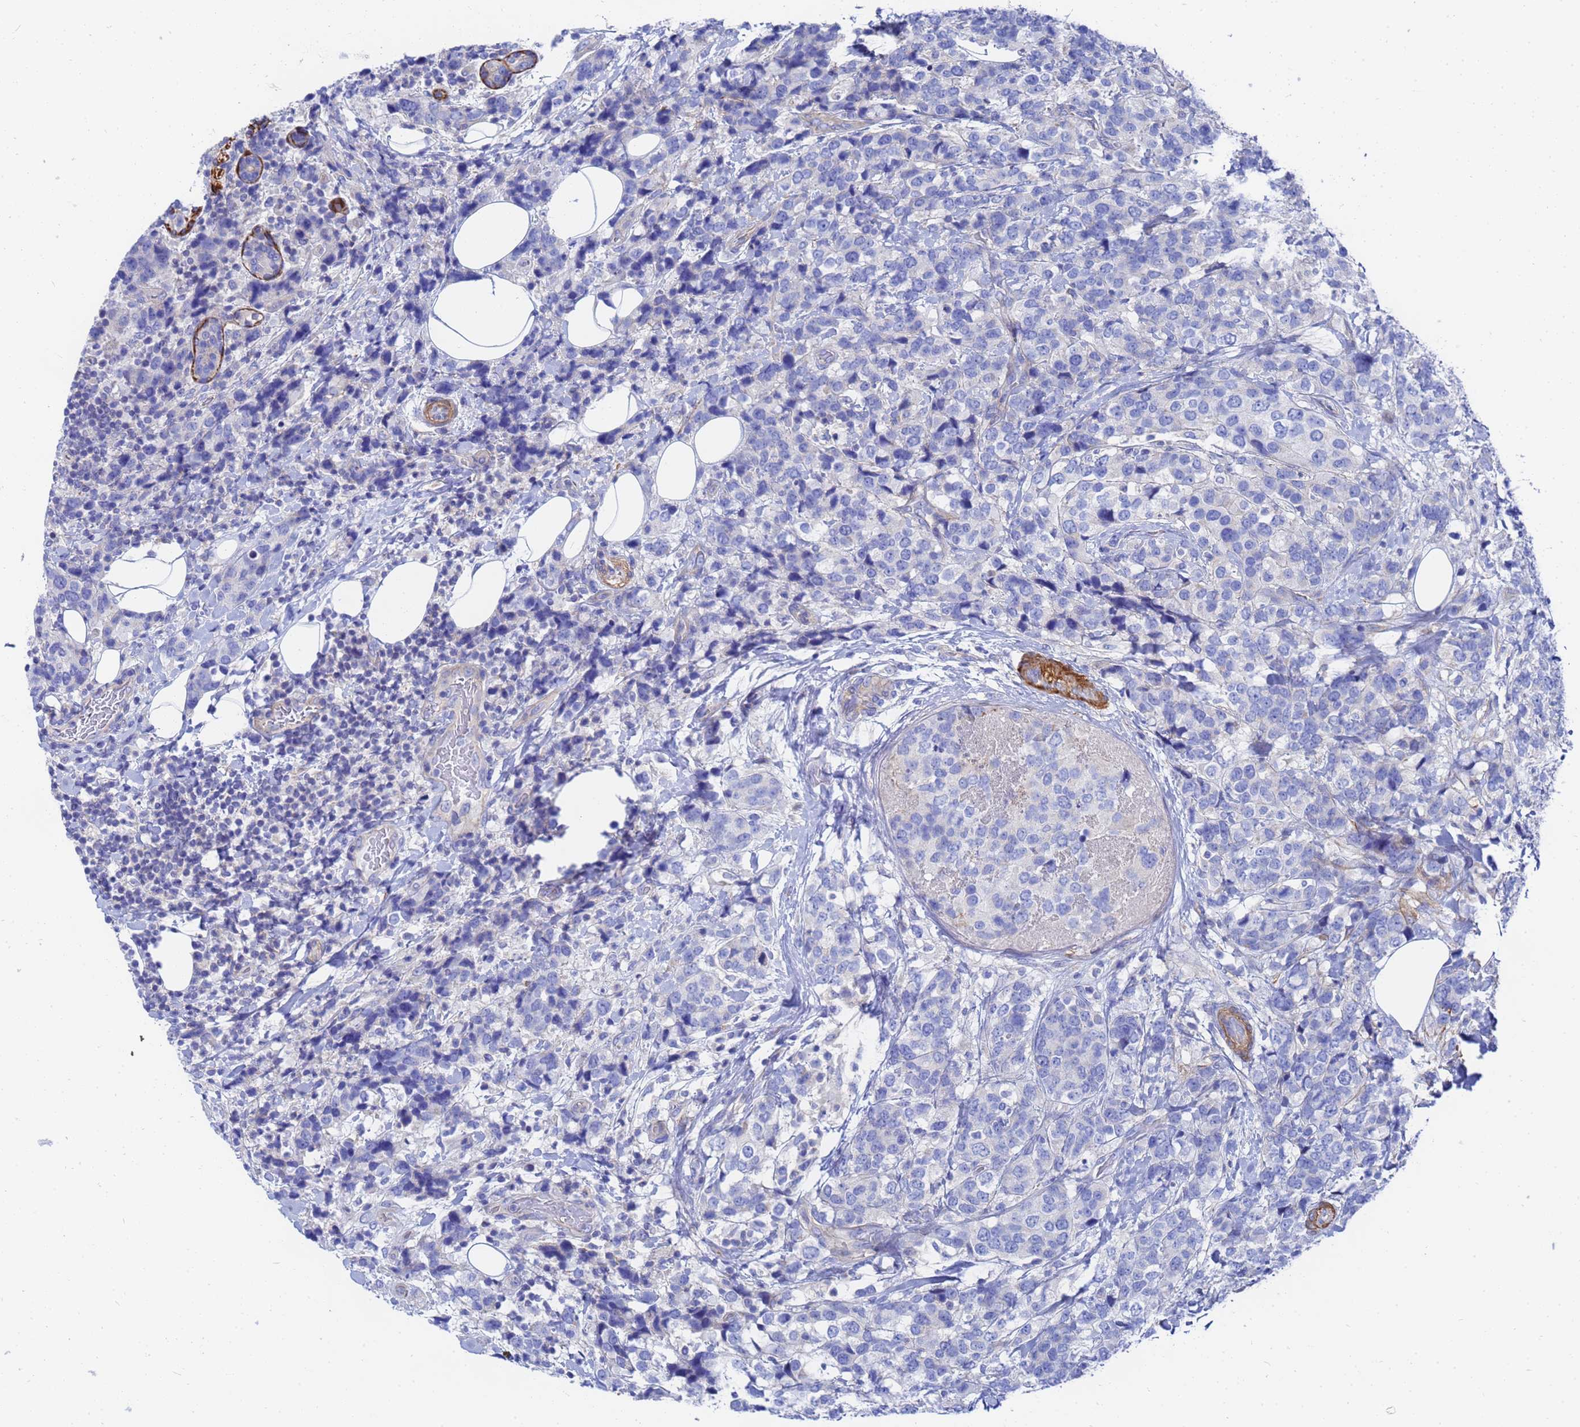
{"staining": {"intensity": "negative", "quantity": "none", "location": "none"}, "tissue": "breast cancer", "cell_type": "Tumor cells", "image_type": "cancer", "snomed": [{"axis": "morphology", "description": "Lobular carcinoma"}, {"axis": "topography", "description": "Breast"}], "caption": "This is an immunohistochemistry photomicrograph of human breast cancer. There is no expression in tumor cells.", "gene": "RAB39B", "patient": {"sex": "female", "age": 59}}